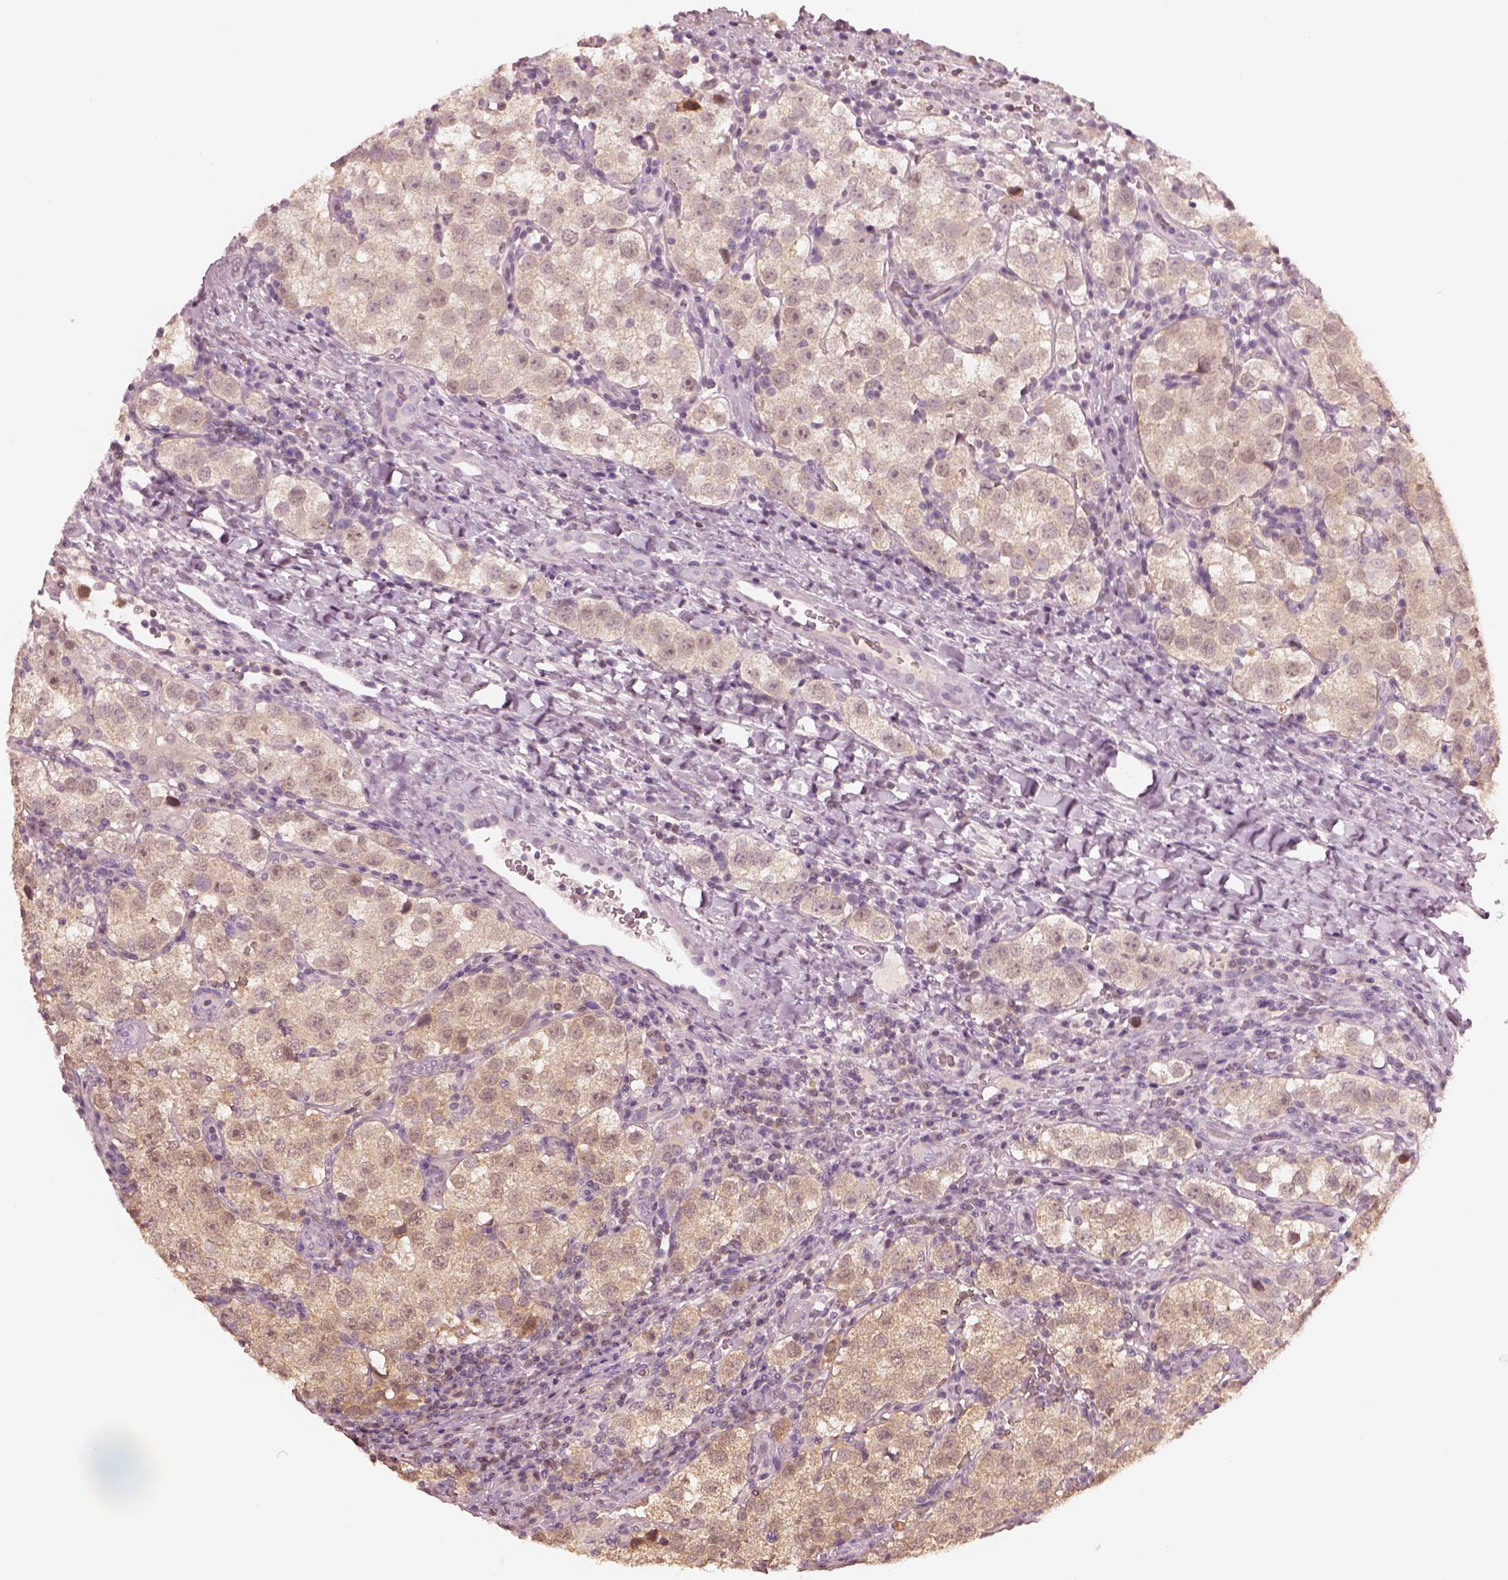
{"staining": {"intensity": "weak", "quantity": ">75%", "location": "cytoplasmic/membranous"}, "tissue": "testis cancer", "cell_type": "Tumor cells", "image_type": "cancer", "snomed": [{"axis": "morphology", "description": "Seminoma, NOS"}, {"axis": "topography", "description": "Testis"}], "caption": "Immunohistochemical staining of human testis cancer (seminoma) displays low levels of weak cytoplasmic/membranous positivity in approximately >75% of tumor cells. The staining is performed using DAB (3,3'-diaminobenzidine) brown chromogen to label protein expression. The nuclei are counter-stained blue using hematoxylin.", "gene": "EGR4", "patient": {"sex": "male", "age": 37}}